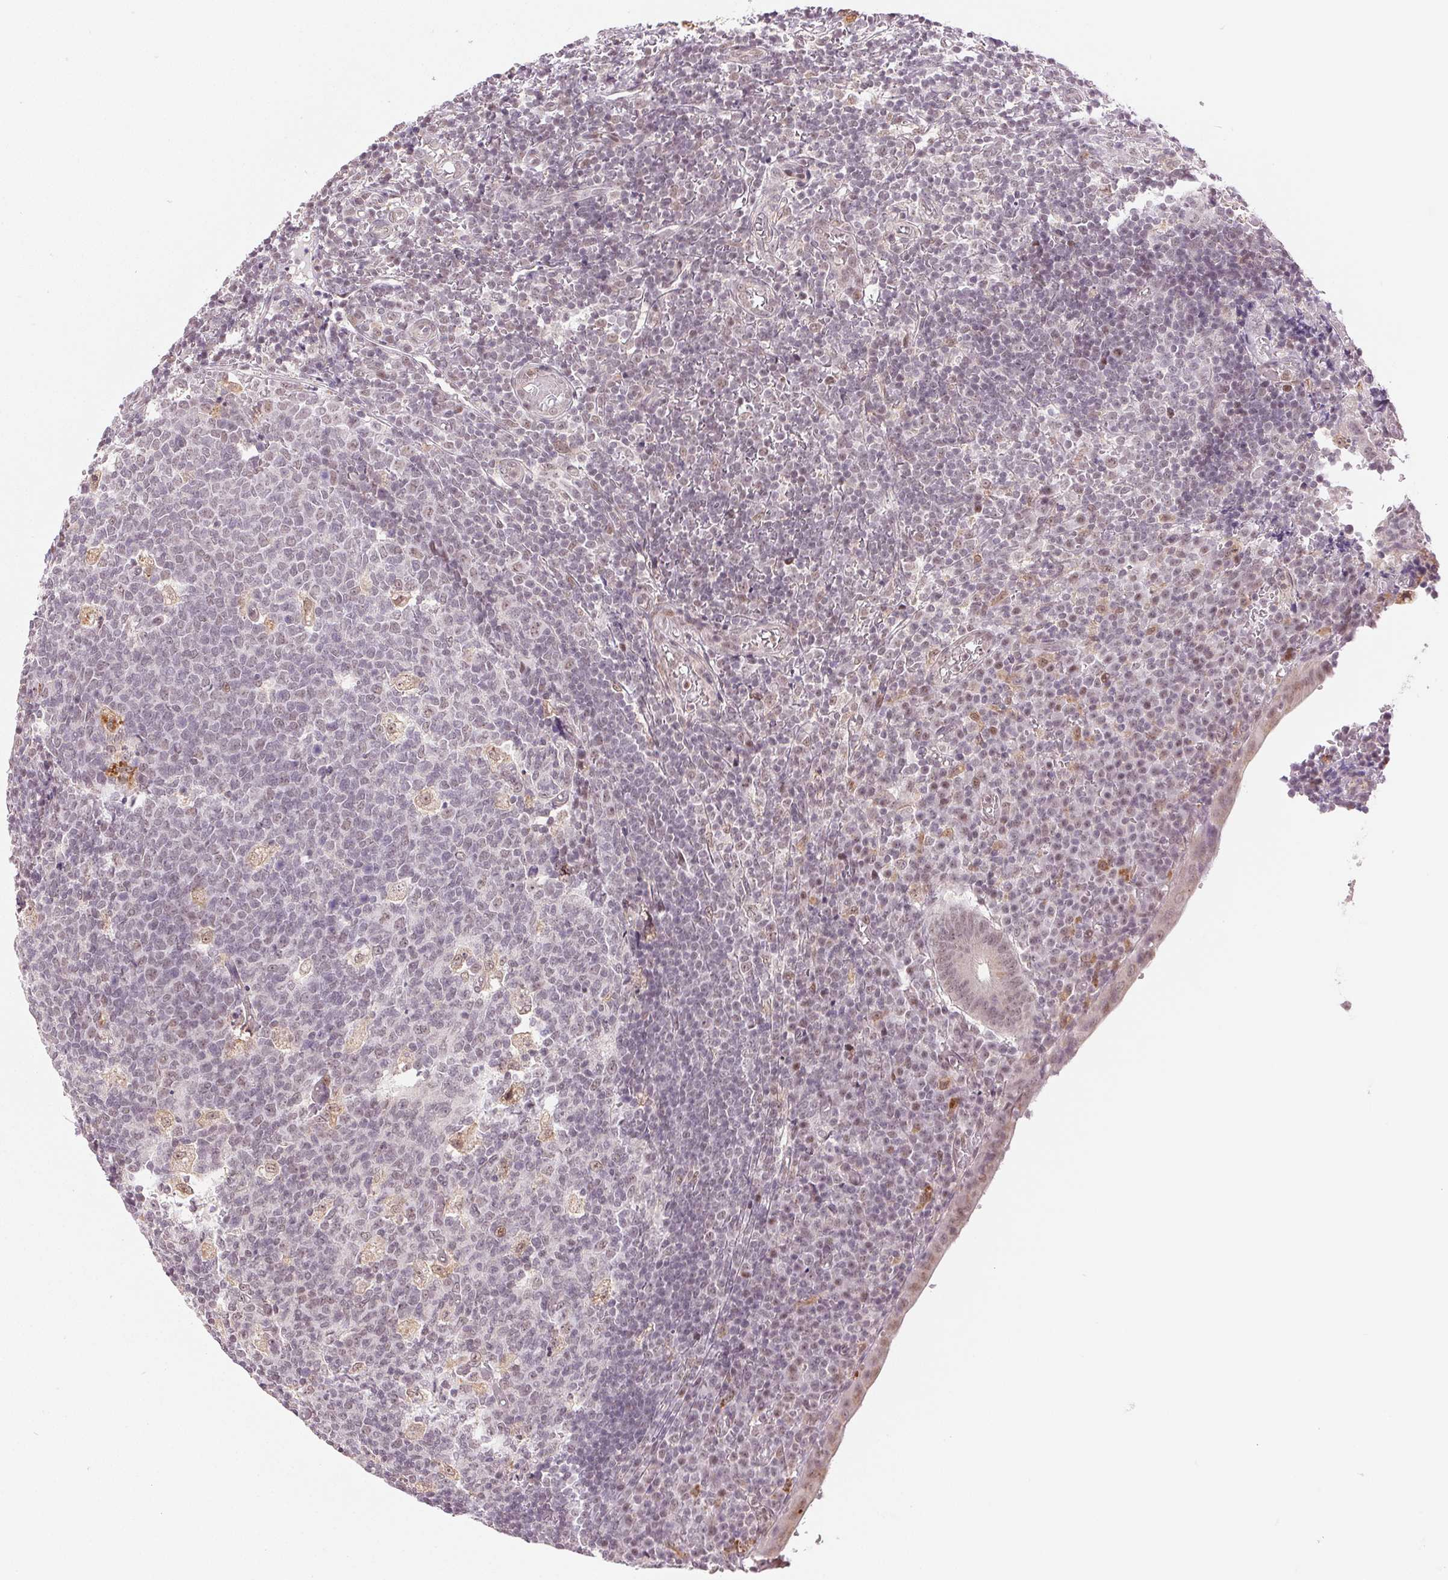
{"staining": {"intensity": "weak", "quantity": "<25%", "location": "nuclear"}, "tissue": "appendix", "cell_type": "Glandular cells", "image_type": "normal", "snomed": [{"axis": "morphology", "description": "Normal tissue, NOS"}, {"axis": "topography", "description": "Appendix"}], "caption": "Immunohistochemistry (IHC) of benign appendix reveals no expression in glandular cells.", "gene": "GRHL3", "patient": {"sex": "male", "age": 18}}